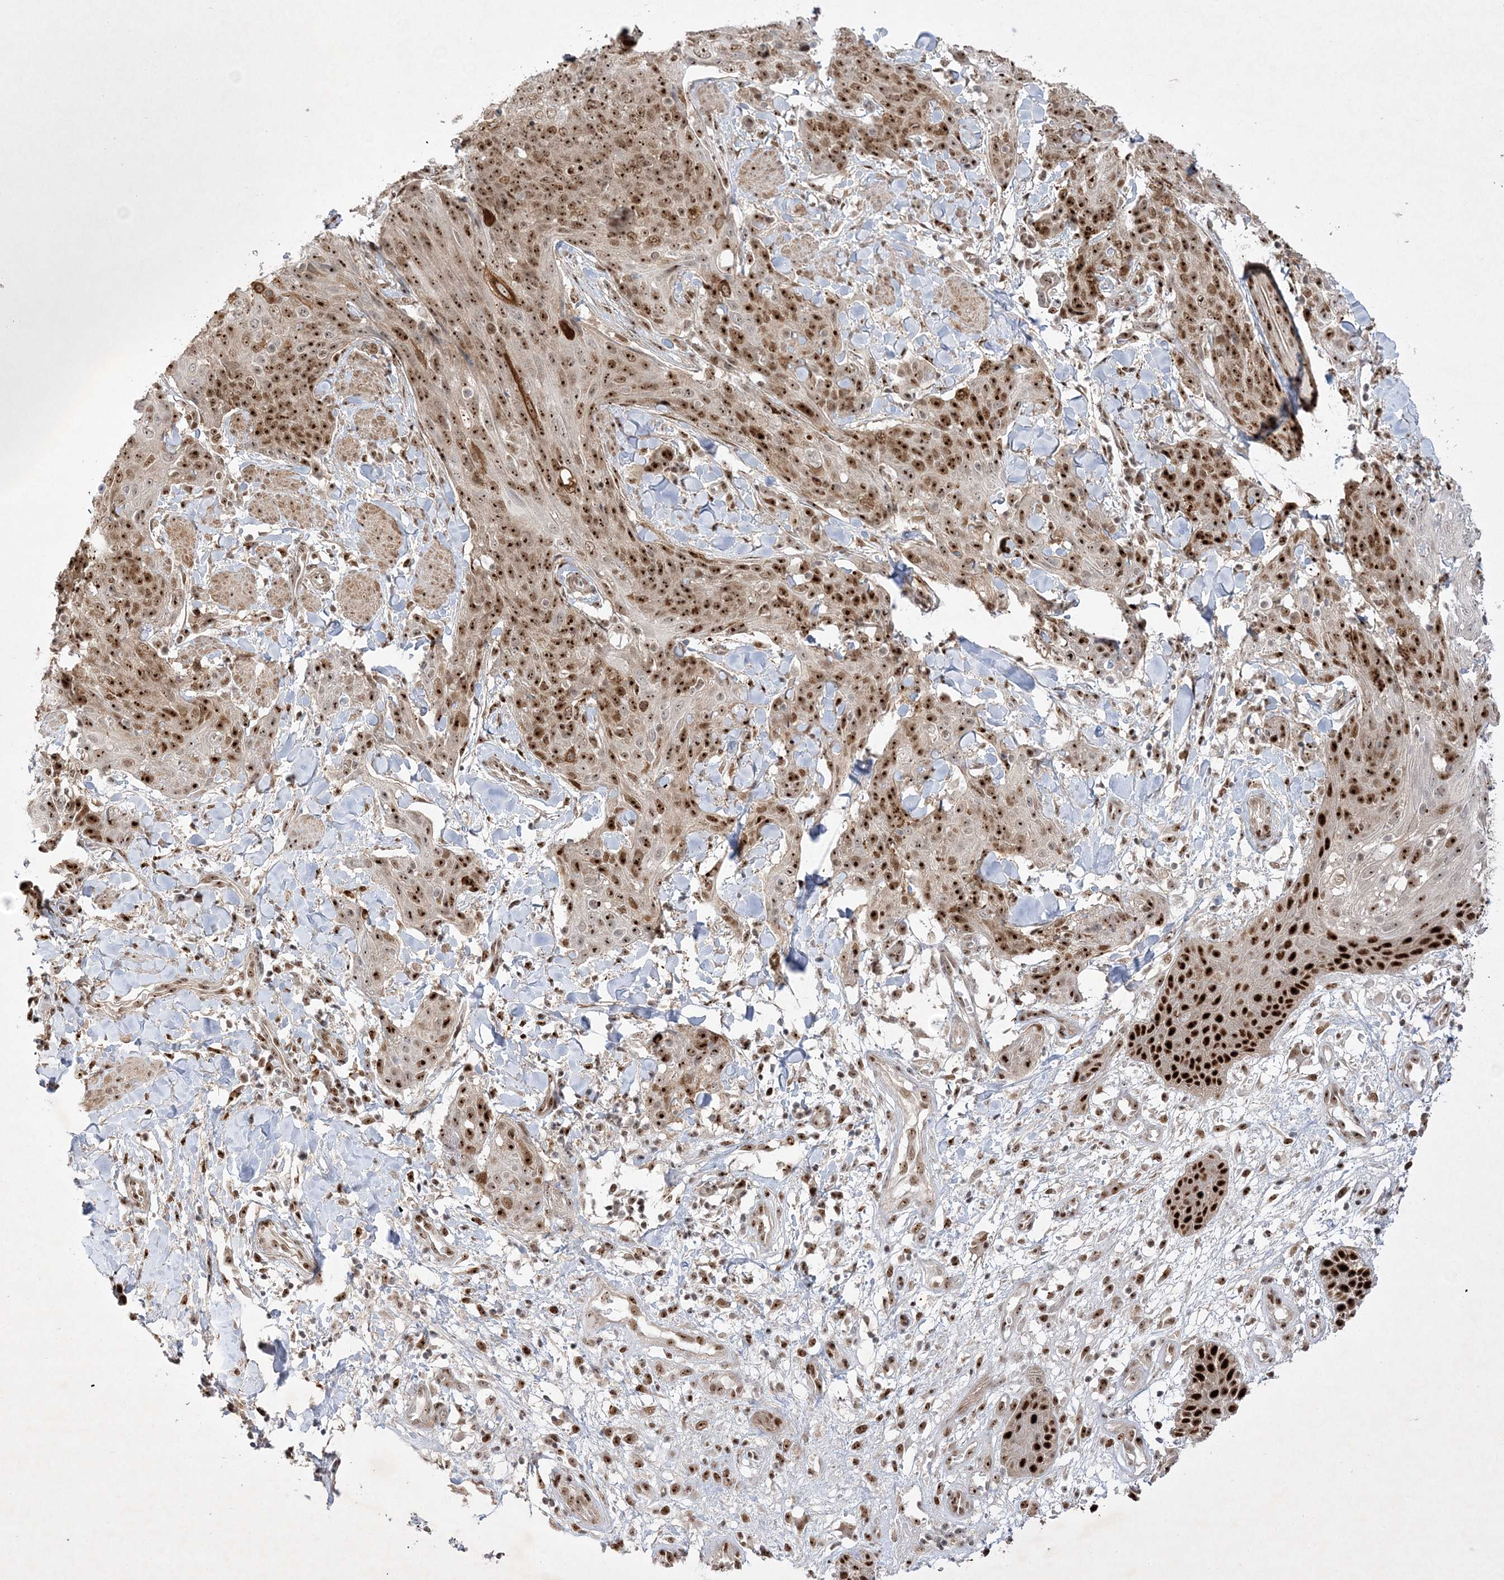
{"staining": {"intensity": "strong", "quantity": ">75%", "location": "cytoplasmic/membranous,nuclear"}, "tissue": "skin cancer", "cell_type": "Tumor cells", "image_type": "cancer", "snomed": [{"axis": "morphology", "description": "Squamous cell carcinoma, NOS"}, {"axis": "topography", "description": "Skin"}, {"axis": "topography", "description": "Vulva"}], "caption": "The immunohistochemical stain shows strong cytoplasmic/membranous and nuclear expression in tumor cells of skin cancer tissue.", "gene": "NPM3", "patient": {"sex": "female", "age": 85}}